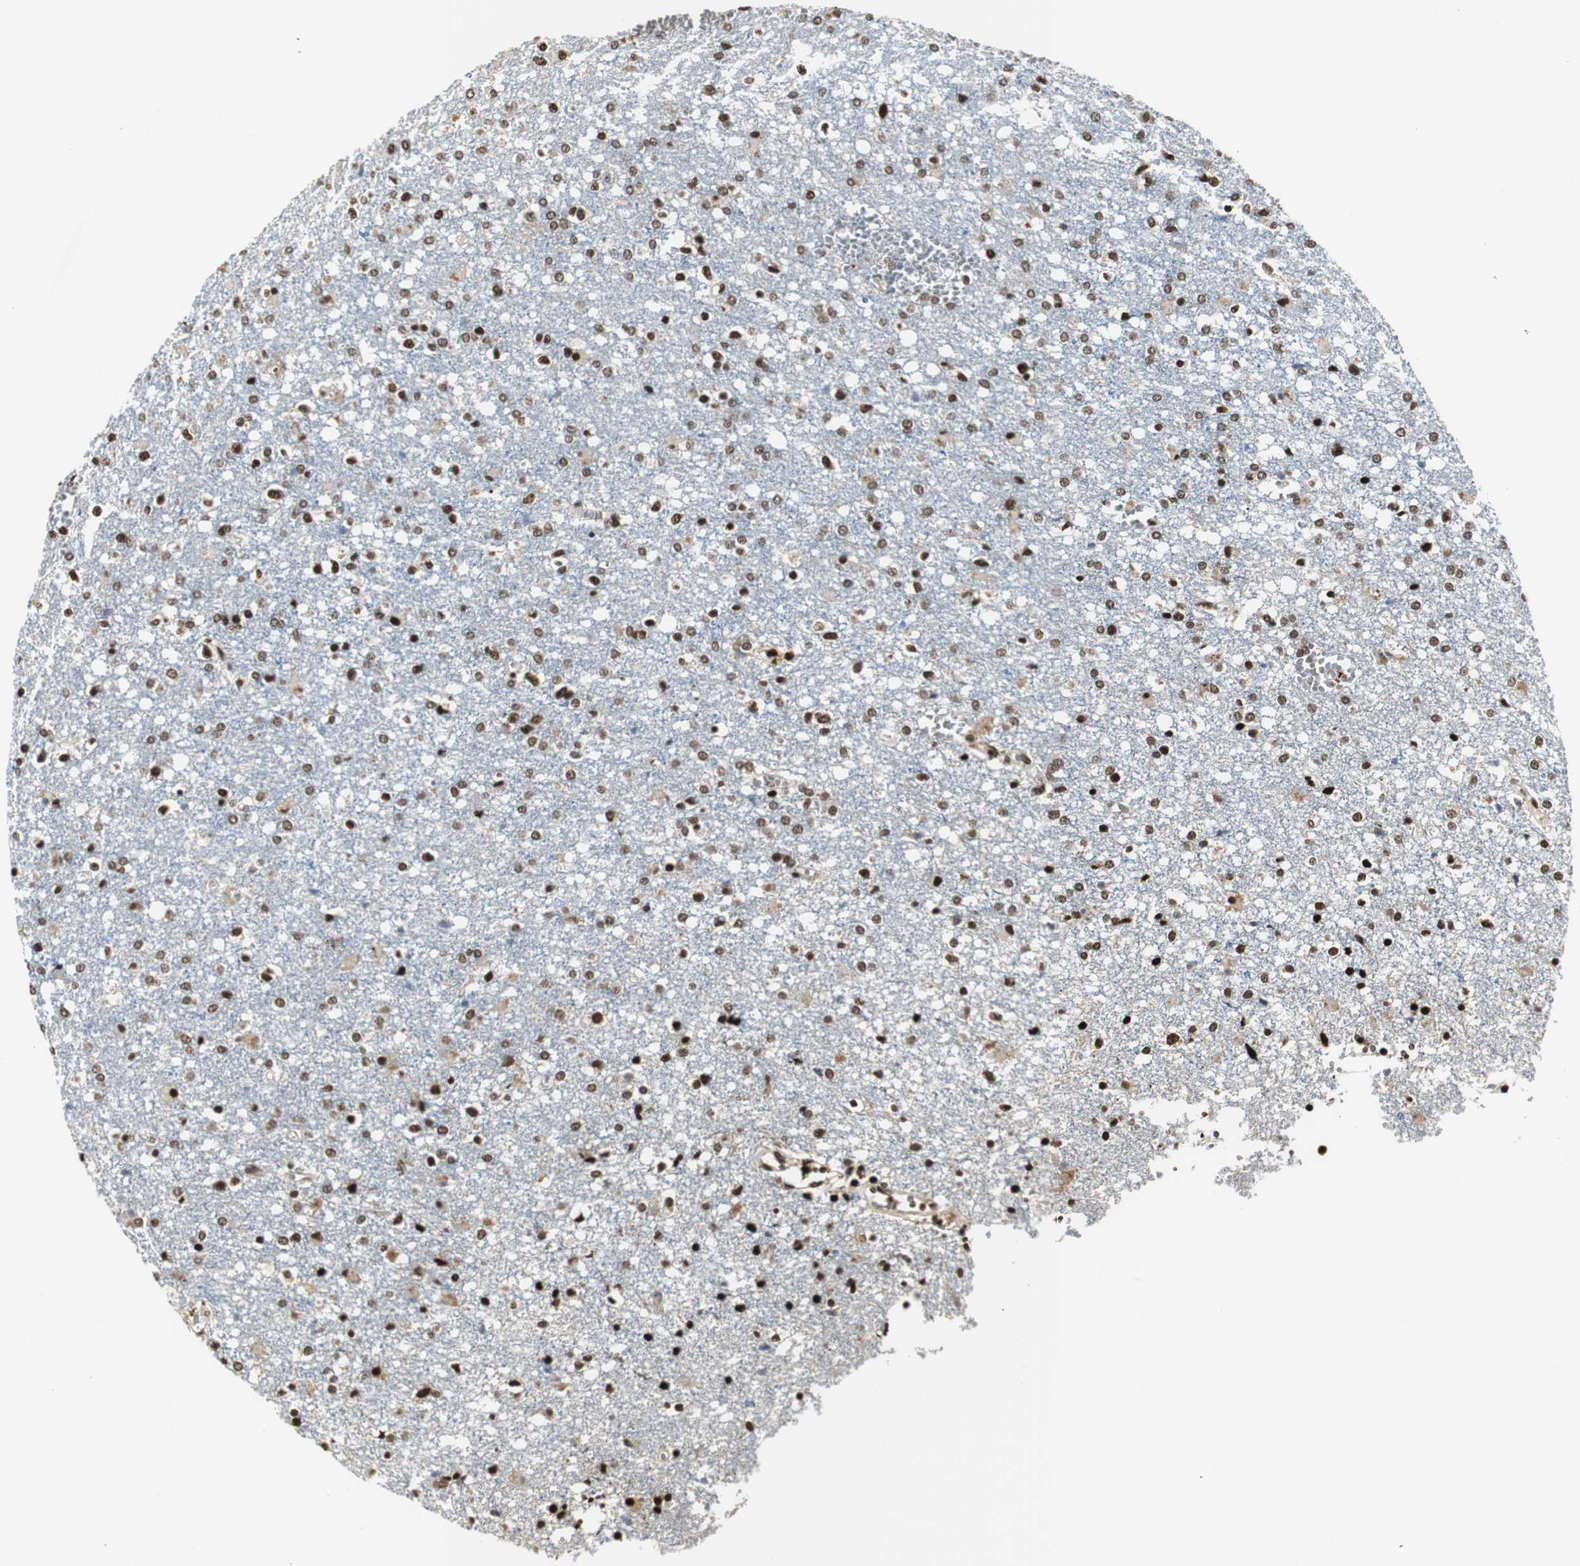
{"staining": {"intensity": "strong", "quantity": ">75%", "location": "nuclear"}, "tissue": "glioma", "cell_type": "Tumor cells", "image_type": "cancer", "snomed": [{"axis": "morphology", "description": "Glioma, malignant, High grade"}, {"axis": "topography", "description": "Cerebral cortex"}], "caption": "A high-resolution micrograph shows IHC staining of malignant glioma (high-grade), which shows strong nuclear expression in about >75% of tumor cells.", "gene": "PARN", "patient": {"sex": "male", "age": 76}}